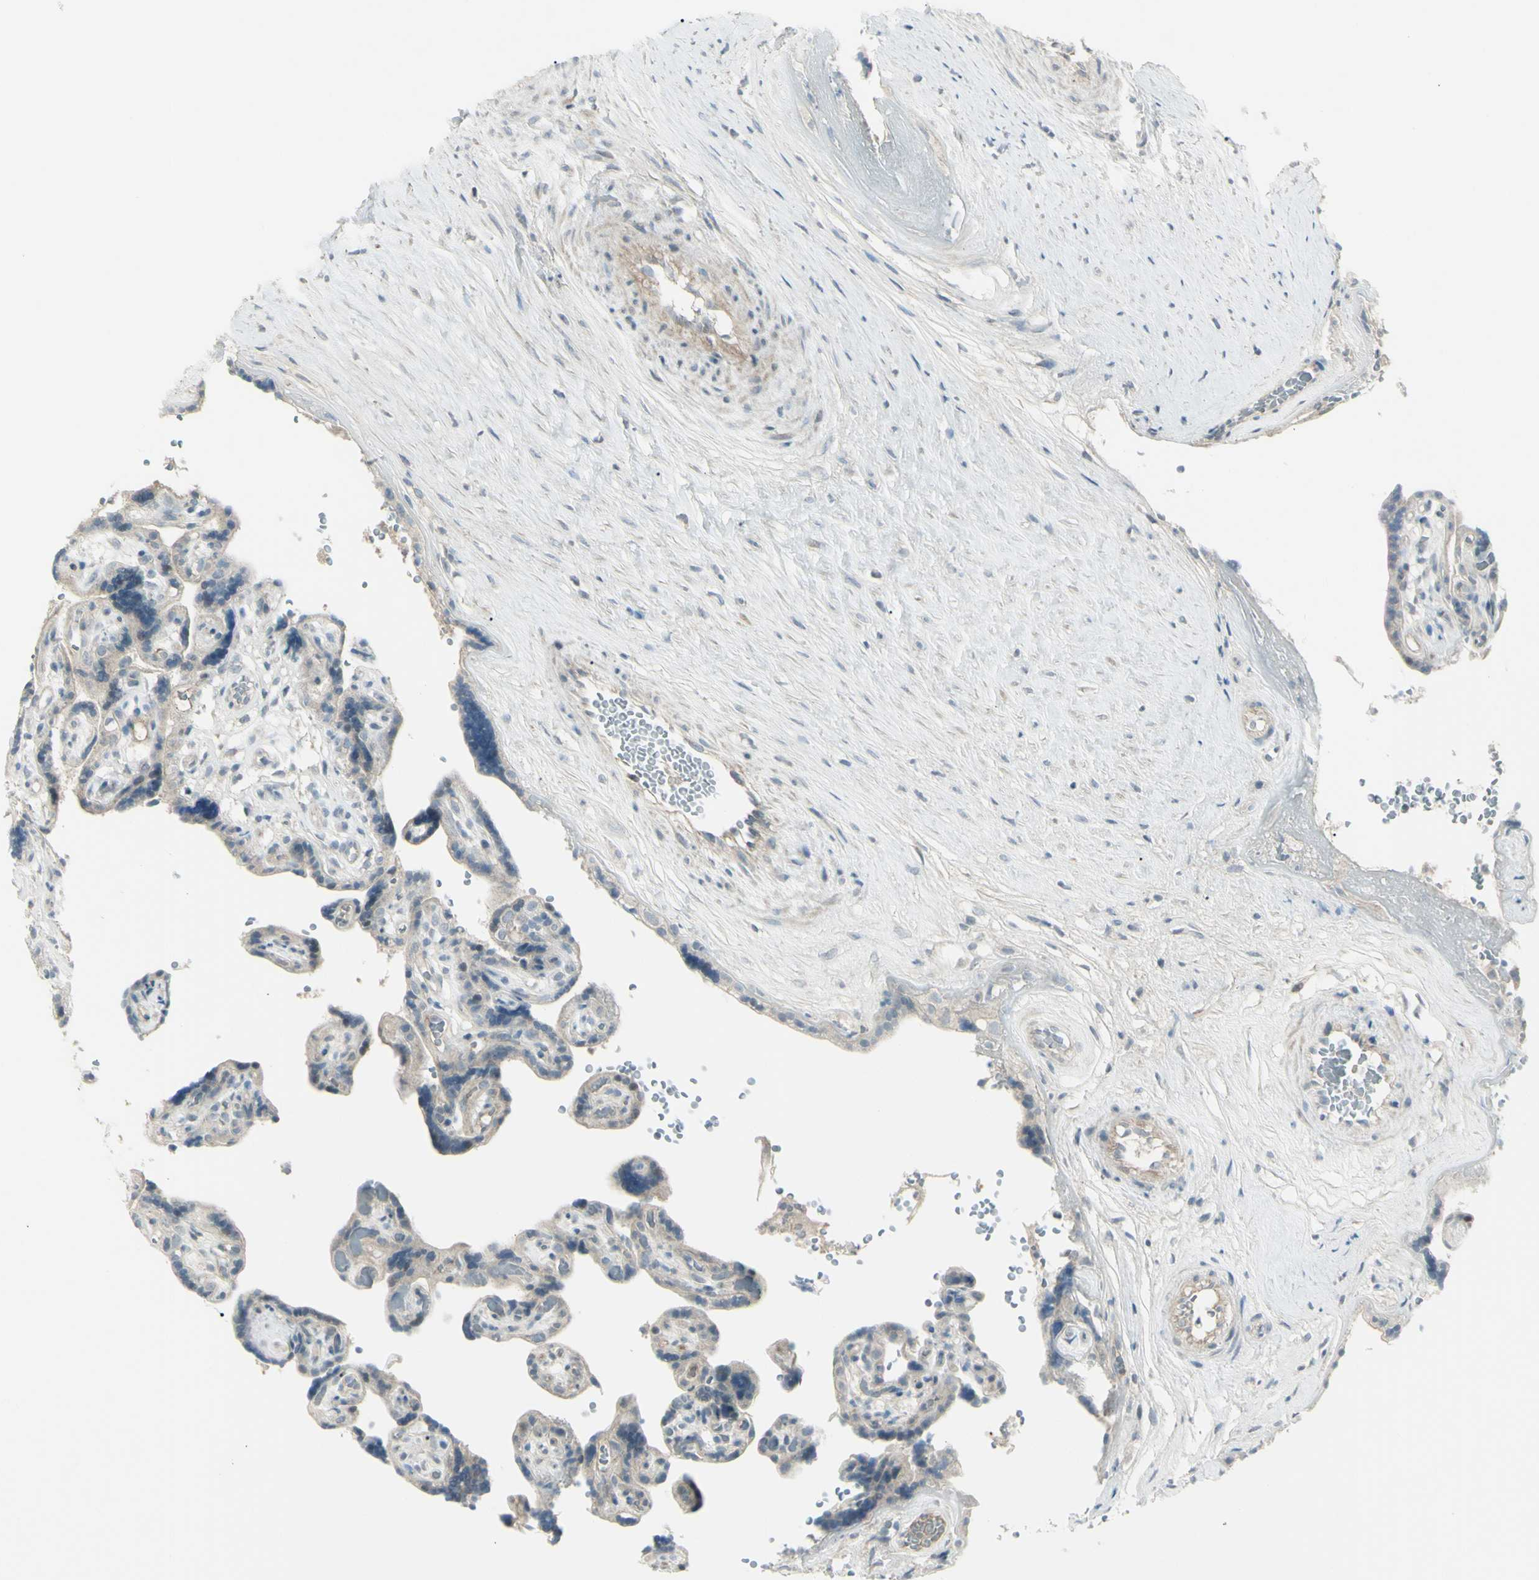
{"staining": {"intensity": "negative", "quantity": "none", "location": "none"}, "tissue": "placenta", "cell_type": "Decidual cells", "image_type": "normal", "snomed": [{"axis": "morphology", "description": "Normal tissue, NOS"}, {"axis": "topography", "description": "Placenta"}], "caption": "DAB (3,3'-diaminobenzidine) immunohistochemical staining of benign human placenta shows no significant expression in decidual cells. (Brightfield microscopy of DAB immunohistochemistry at high magnification).", "gene": "SH3GL2", "patient": {"sex": "female", "age": 30}}